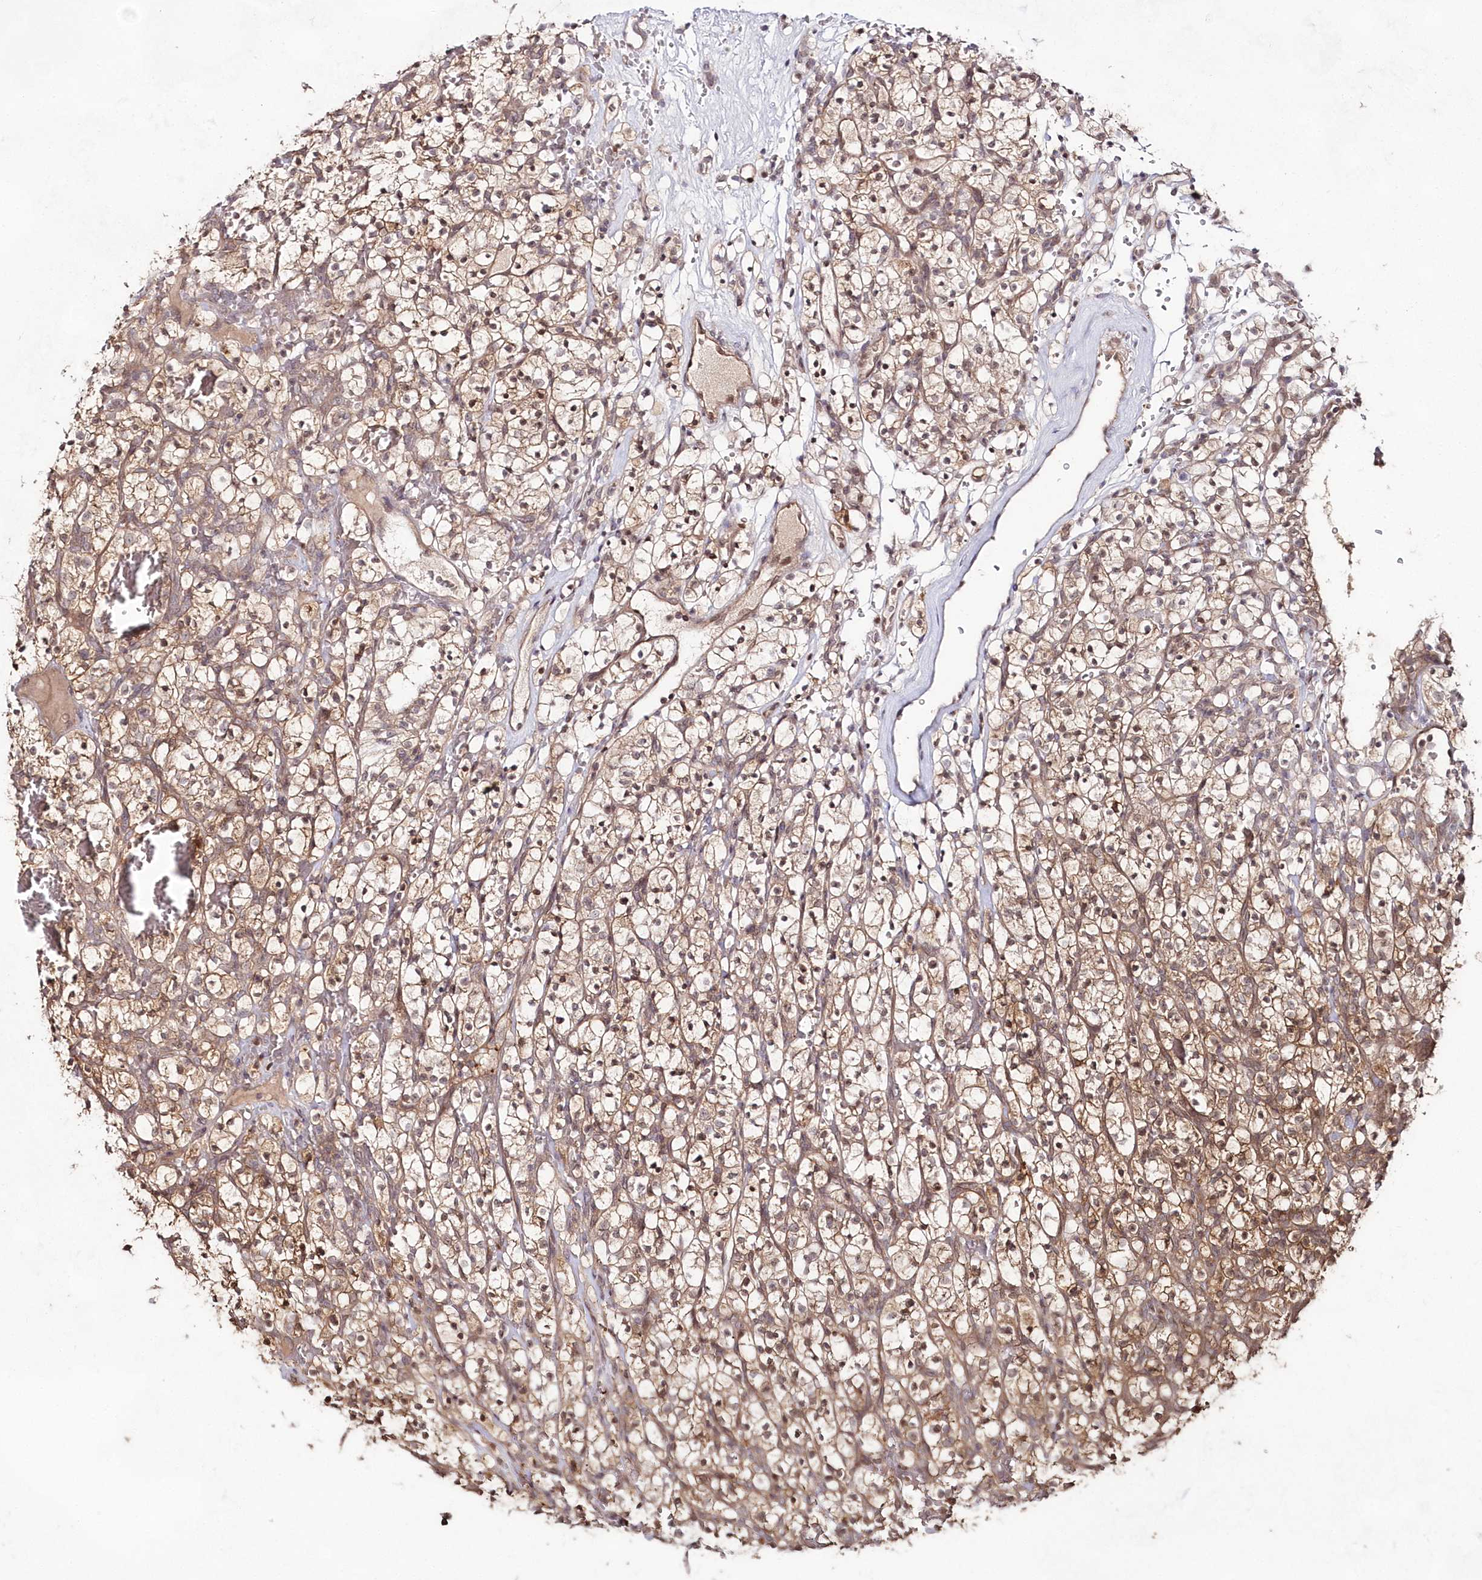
{"staining": {"intensity": "moderate", "quantity": ">75%", "location": "cytoplasmic/membranous,nuclear"}, "tissue": "renal cancer", "cell_type": "Tumor cells", "image_type": "cancer", "snomed": [{"axis": "morphology", "description": "Adenocarcinoma, NOS"}, {"axis": "topography", "description": "Kidney"}], "caption": "Immunohistochemistry of human renal adenocarcinoma displays medium levels of moderate cytoplasmic/membranous and nuclear expression in about >75% of tumor cells.", "gene": "IMPA1", "patient": {"sex": "female", "age": 57}}